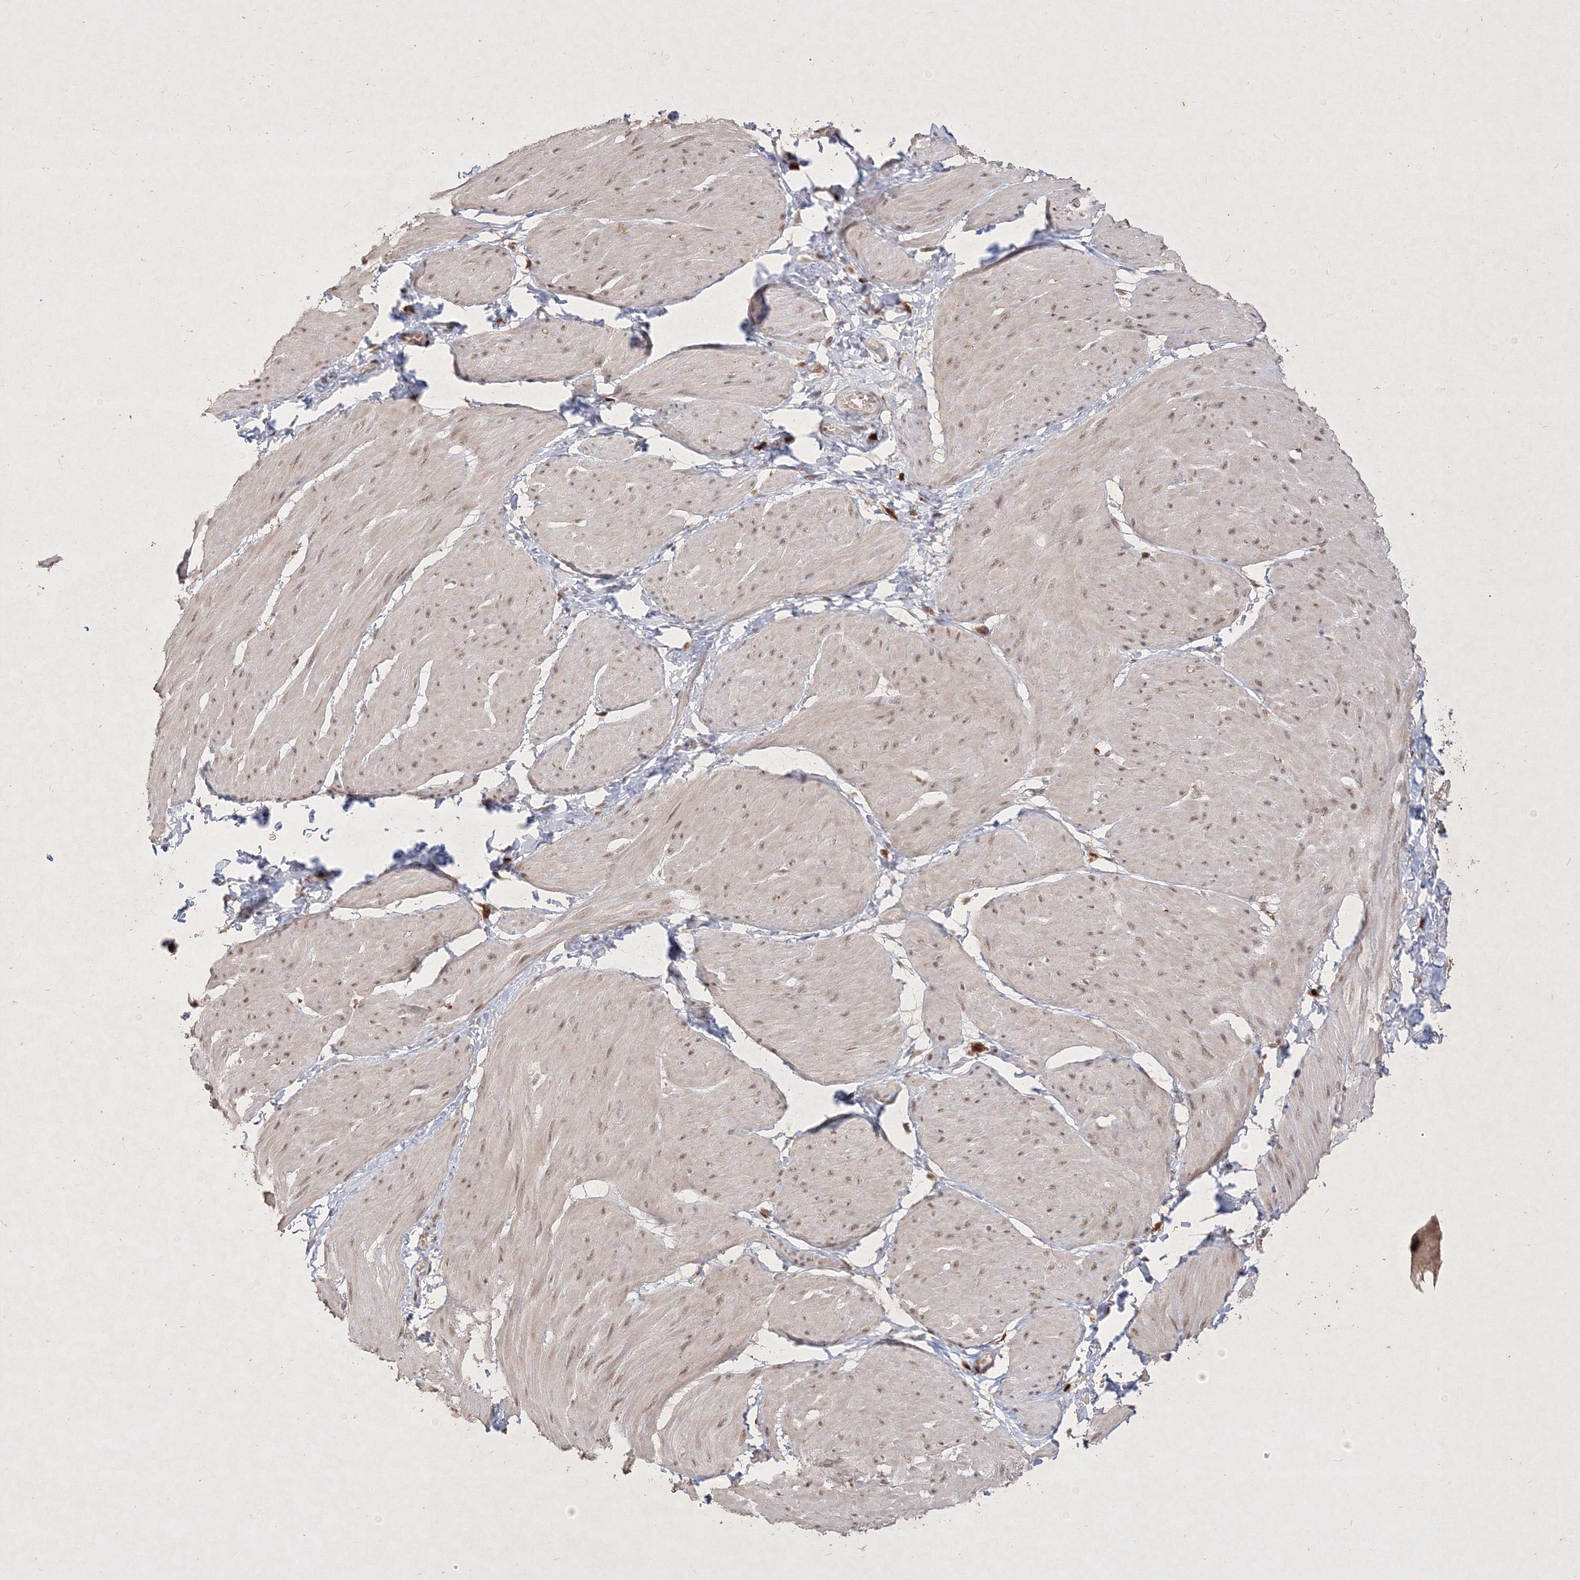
{"staining": {"intensity": "weak", "quantity": ">75%", "location": "nuclear"}, "tissue": "smooth muscle", "cell_type": "Smooth muscle cells", "image_type": "normal", "snomed": [{"axis": "morphology", "description": "Urothelial carcinoma, High grade"}, {"axis": "topography", "description": "Urinary bladder"}], "caption": "Protein expression analysis of unremarkable human smooth muscle reveals weak nuclear expression in about >75% of smooth muscle cells.", "gene": "TAB1", "patient": {"sex": "male", "age": 46}}